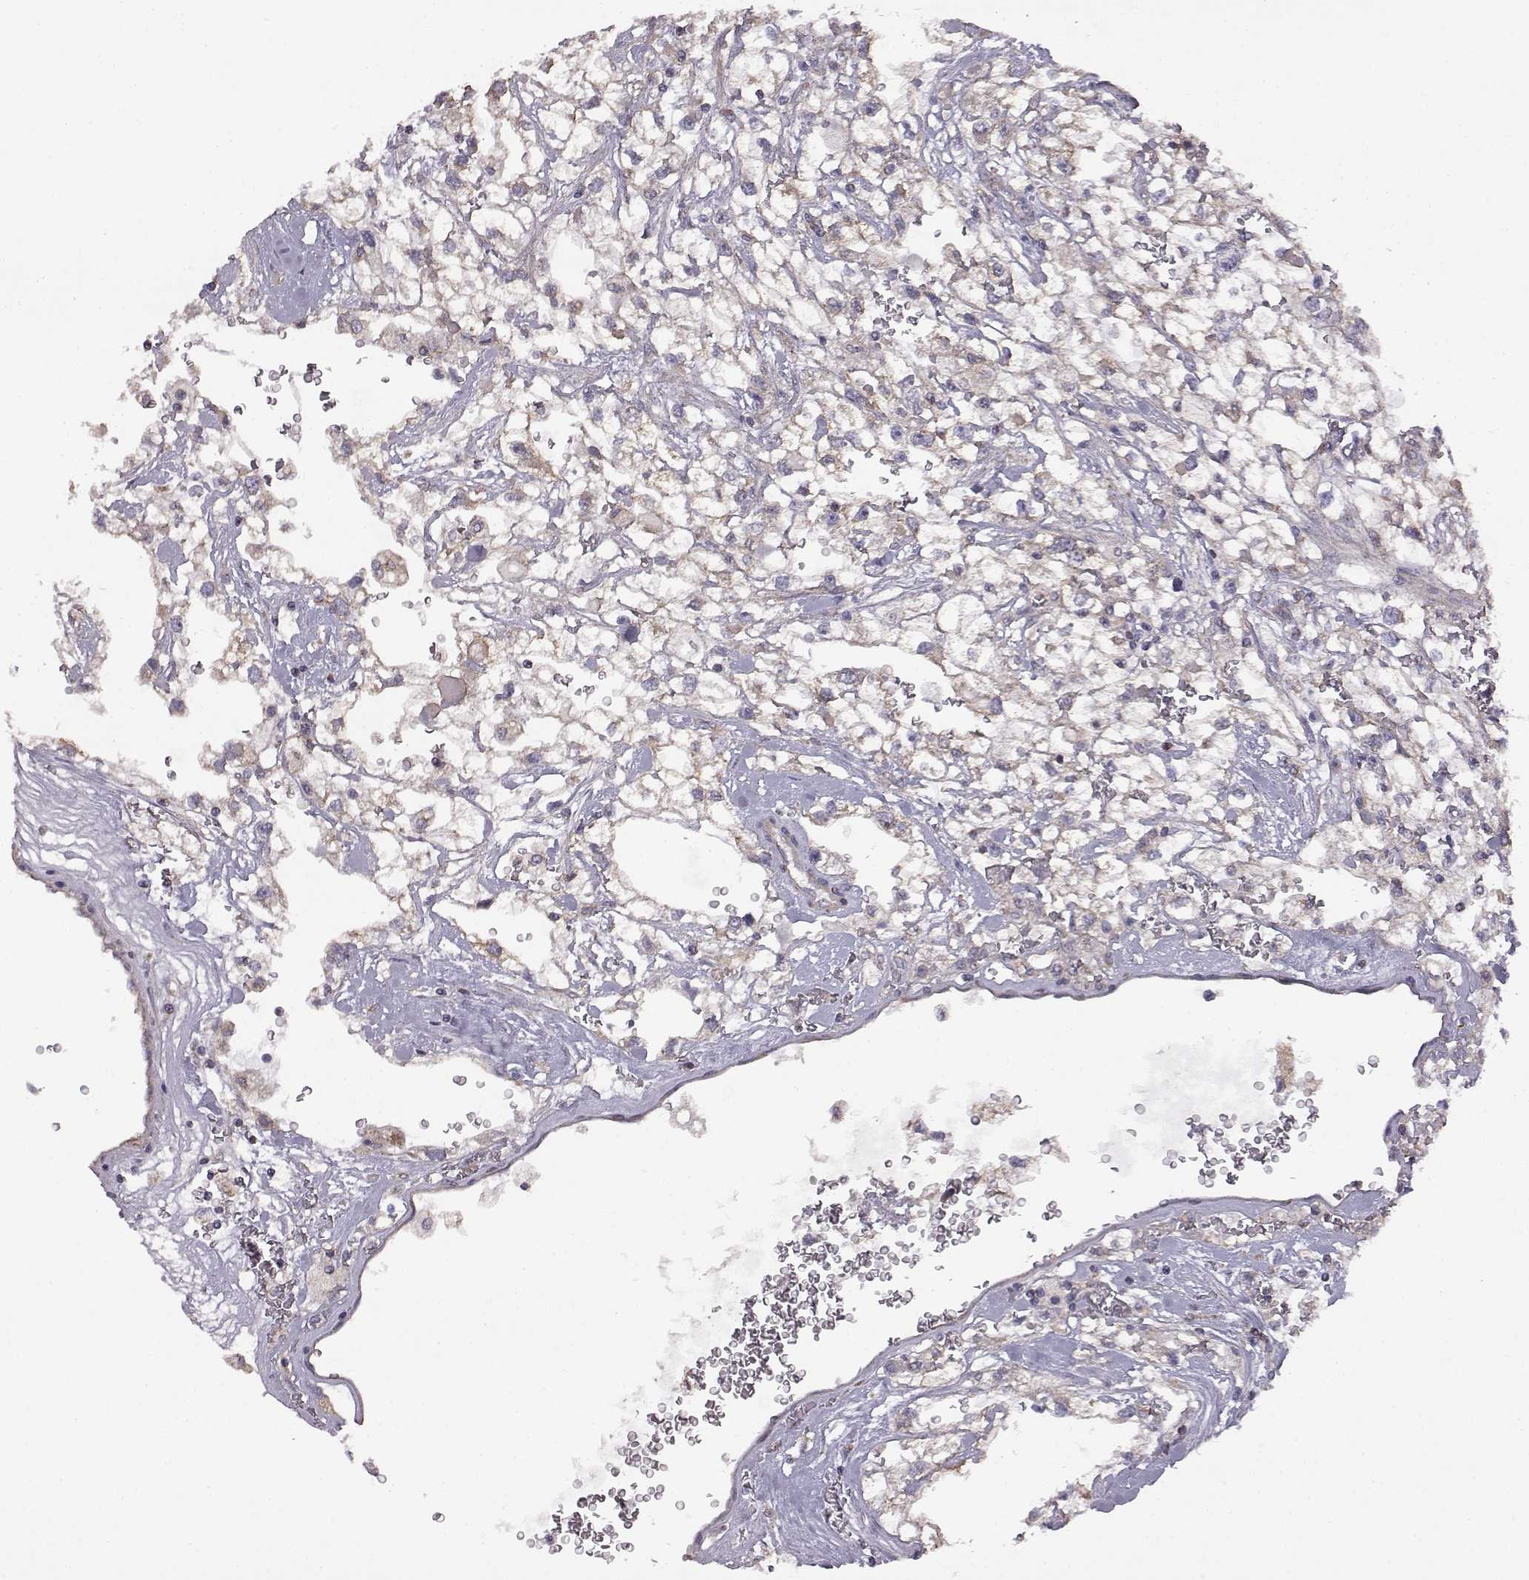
{"staining": {"intensity": "weak", "quantity": "<25%", "location": "cytoplasmic/membranous"}, "tissue": "renal cancer", "cell_type": "Tumor cells", "image_type": "cancer", "snomed": [{"axis": "morphology", "description": "Adenocarcinoma, NOS"}, {"axis": "topography", "description": "Kidney"}], "caption": "This is a micrograph of IHC staining of renal adenocarcinoma, which shows no positivity in tumor cells. Brightfield microscopy of immunohistochemistry stained with DAB (3,3'-diaminobenzidine) (brown) and hematoxylin (blue), captured at high magnification.", "gene": "DDC", "patient": {"sex": "male", "age": 59}}